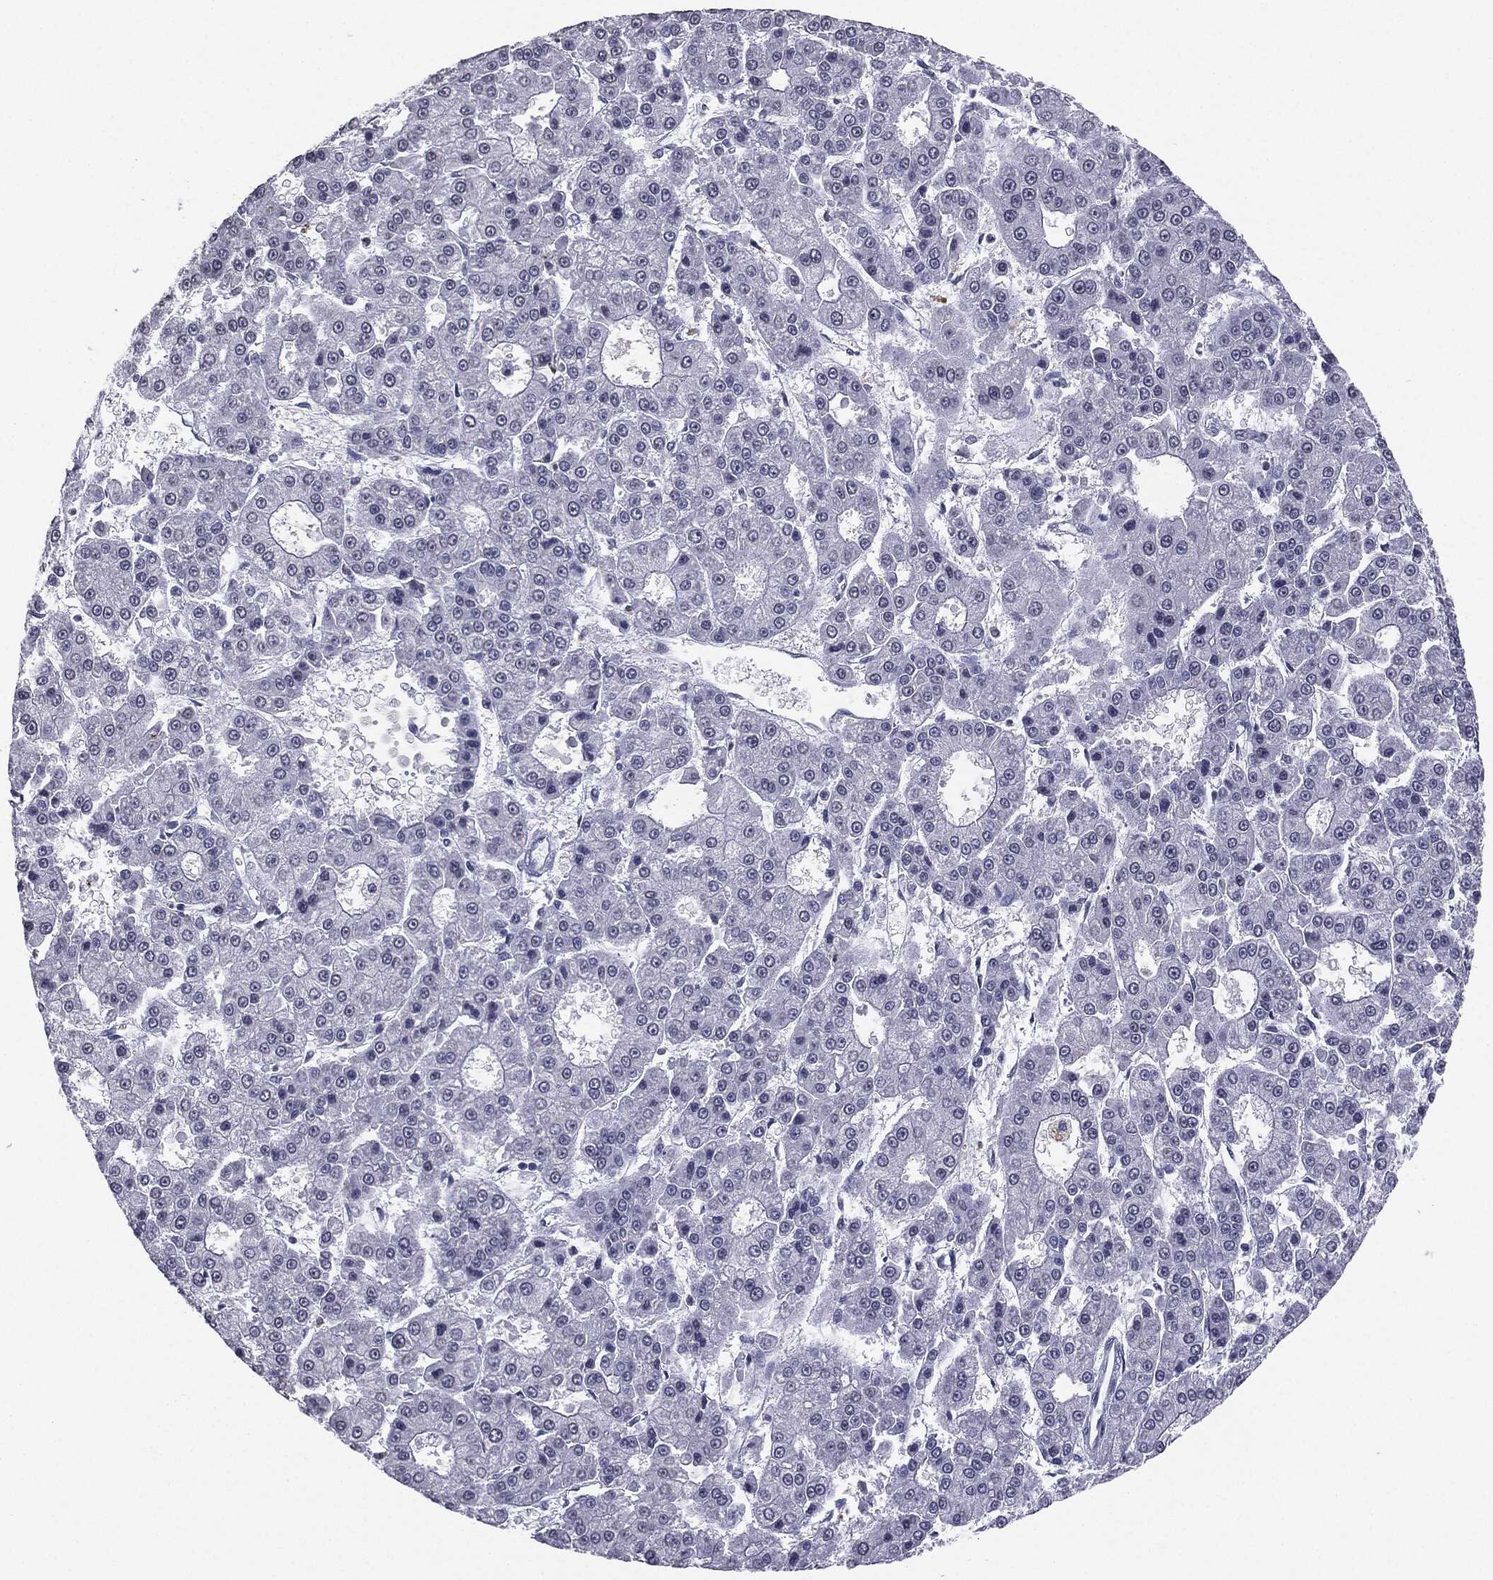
{"staining": {"intensity": "negative", "quantity": "none", "location": "none"}, "tissue": "liver cancer", "cell_type": "Tumor cells", "image_type": "cancer", "snomed": [{"axis": "morphology", "description": "Carcinoma, Hepatocellular, NOS"}, {"axis": "topography", "description": "Liver"}], "caption": "Human liver cancer stained for a protein using IHC displays no staining in tumor cells.", "gene": "SERPINB4", "patient": {"sex": "male", "age": 70}}